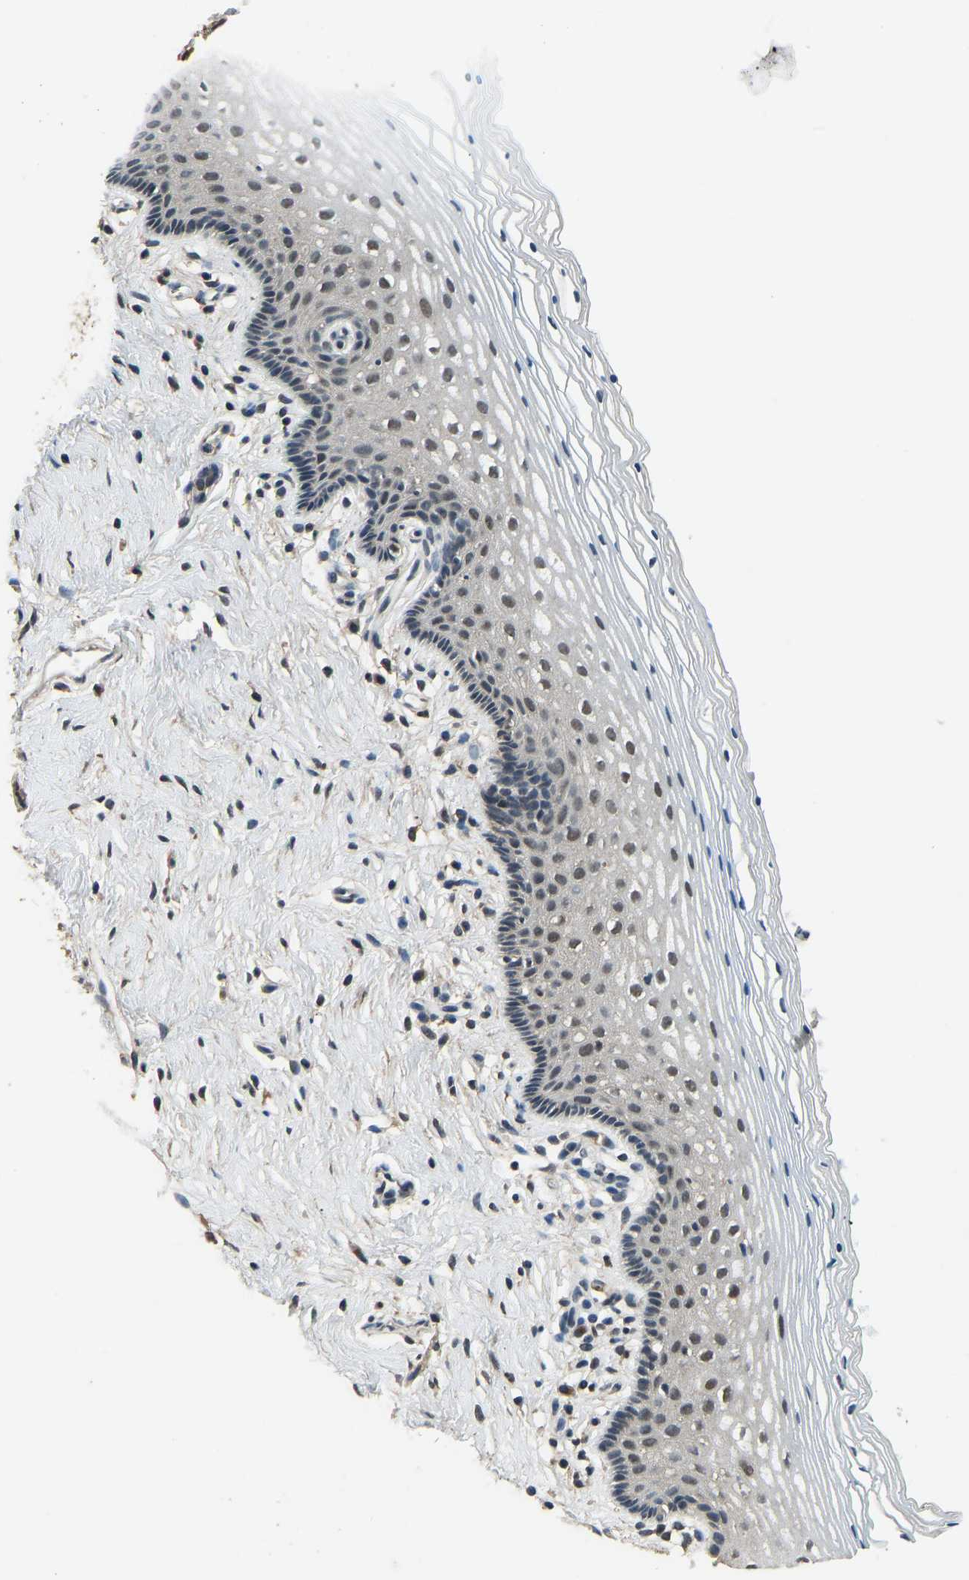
{"staining": {"intensity": "weak", "quantity": ">75%", "location": "nuclear"}, "tissue": "vagina", "cell_type": "Squamous epithelial cells", "image_type": "normal", "snomed": [{"axis": "morphology", "description": "Normal tissue, NOS"}, {"axis": "topography", "description": "Vagina"}], "caption": "Immunohistochemistry (IHC) (DAB) staining of normal vagina shows weak nuclear protein staining in about >75% of squamous epithelial cells.", "gene": "TOX4", "patient": {"sex": "female", "age": 32}}